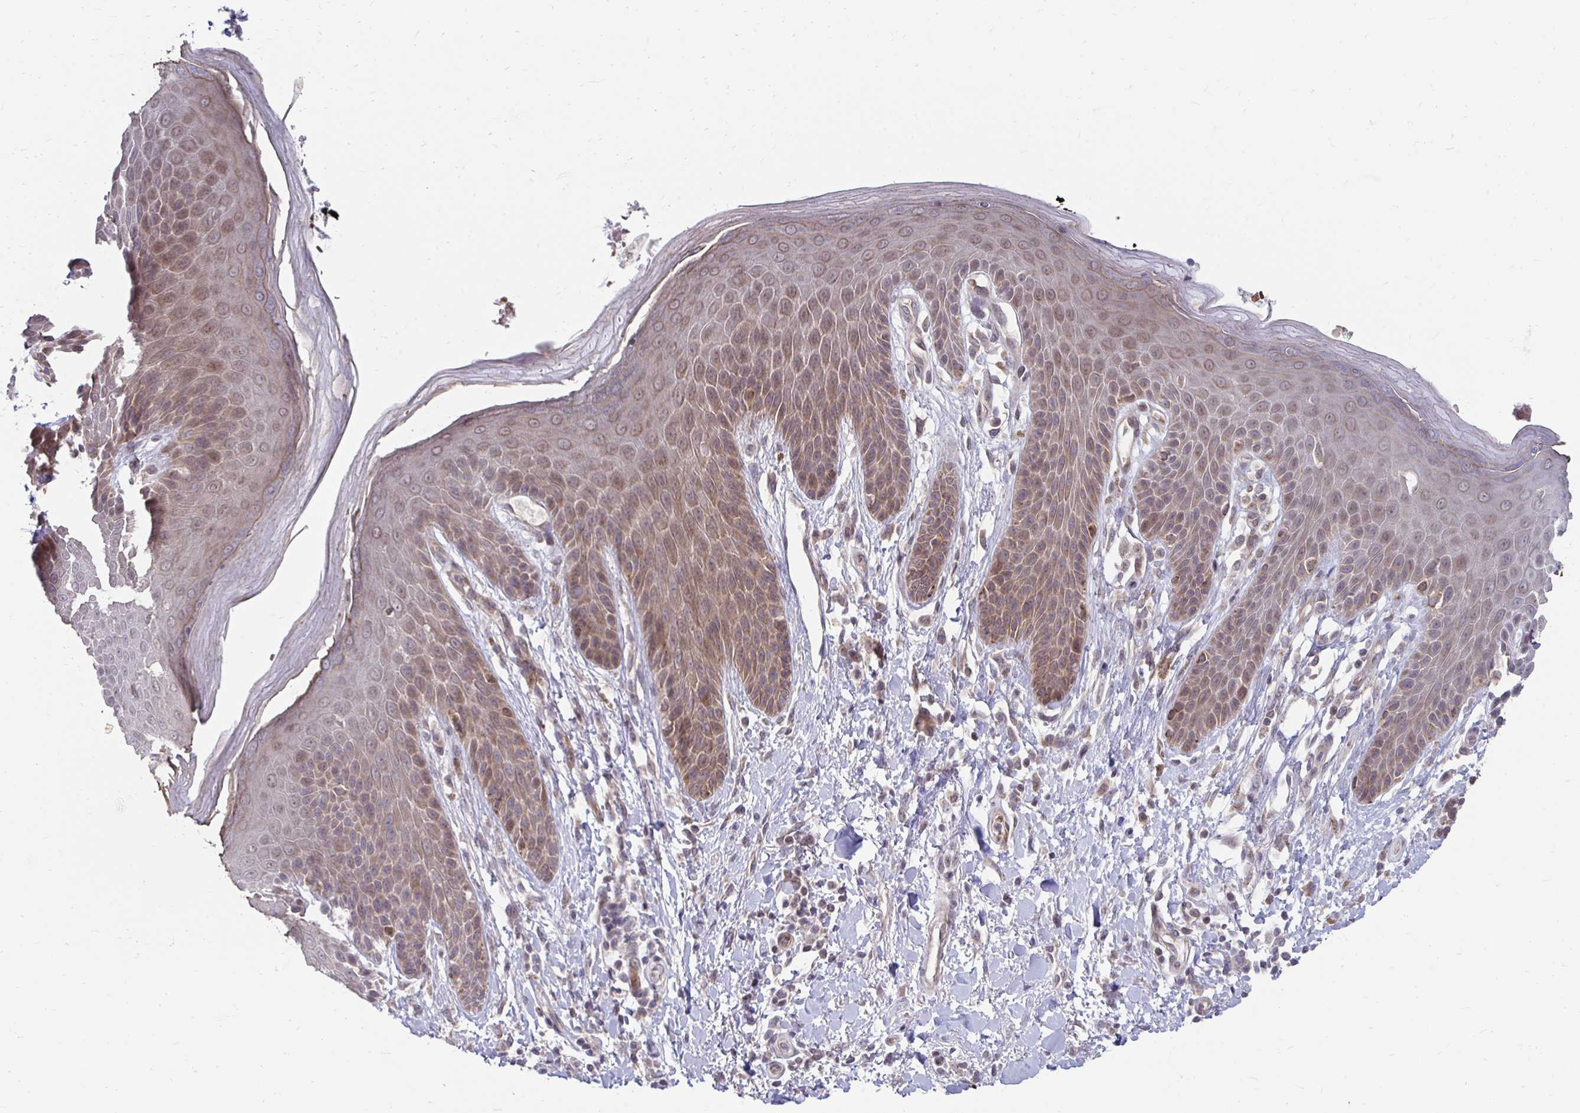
{"staining": {"intensity": "moderate", "quantity": "25%-75%", "location": "cytoplasmic/membranous"}, "tissue": "skin", "cell_type": "Epidermal cells", "image_type": "normal", "snomed": [{"axis": "morphology", "description": "Normal tissue, NOS"}, {"axis": "topography", "description": "Anal"}, {"axis": "topography", "description": "Peripheral nerve tissue"}], "caption": "Immunohistochemical staining of unremarkable human skin displays medium levels of moderate cytoplasmic/membranous expression in about 25%-75% of epidermal cells. (Stains: DAB (3,3'-diaminobenzidine) in brown, nuclei in blue, Microscopy: brightfield microscopy at high magnification).", "gene": "ITPR2", "patient": {"sex": "male", "age": 51}}